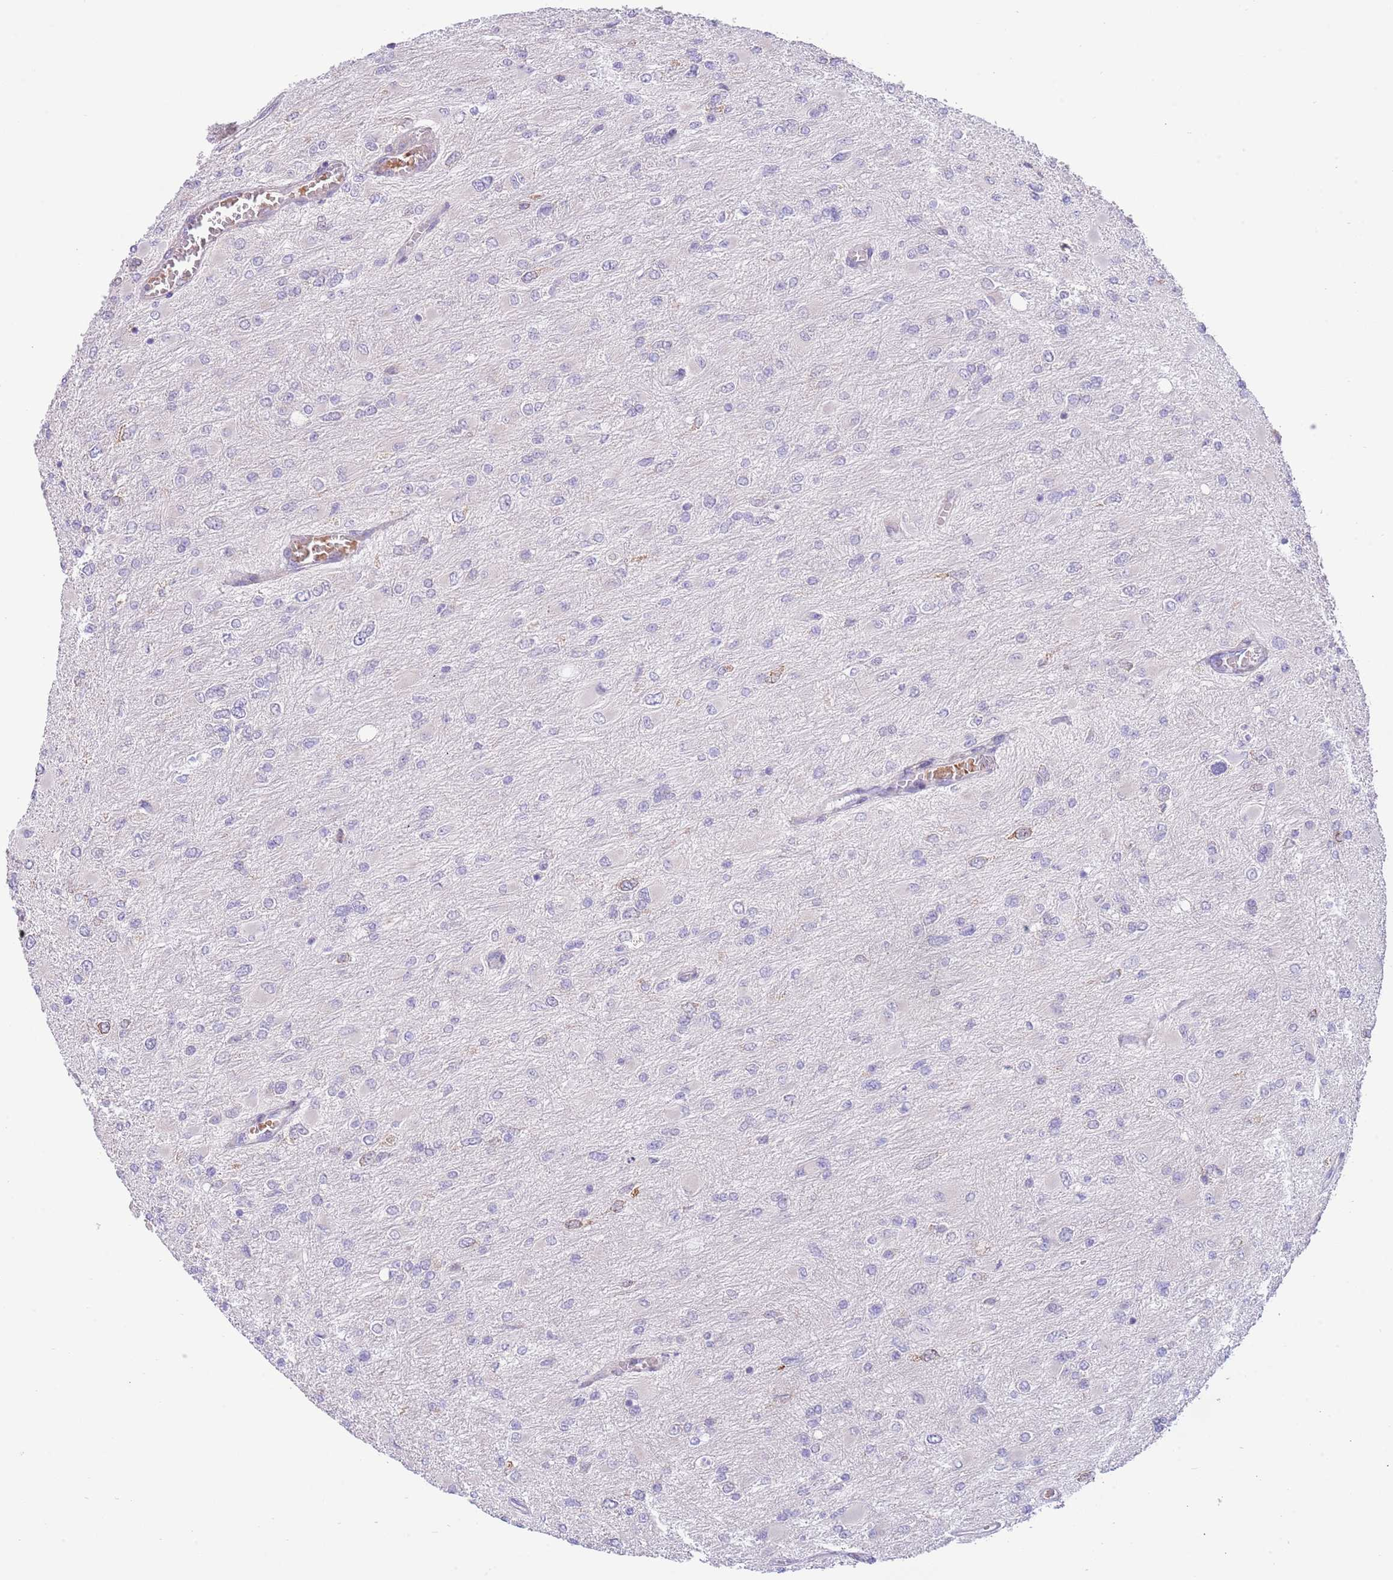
{"staining": {"intensity": "negative", "quantity": "none", "location": "none"}, "tissue": "glioma", "cell_type": "Tumor cells", "image_type": "cancer", "snomed": [{"axis": "morphology", "description": "Glioma, malignant, High grade"}, {"axis": "topography", "description": "Cerebral cortex"}], "caption": "DAB (3,3'-diaminobenzidine) immunohistochemical staining of glioma shows no significant positivity in tumor cells.", "gene": "DAND5", "patient": {"sex": "female", "age": 36}}